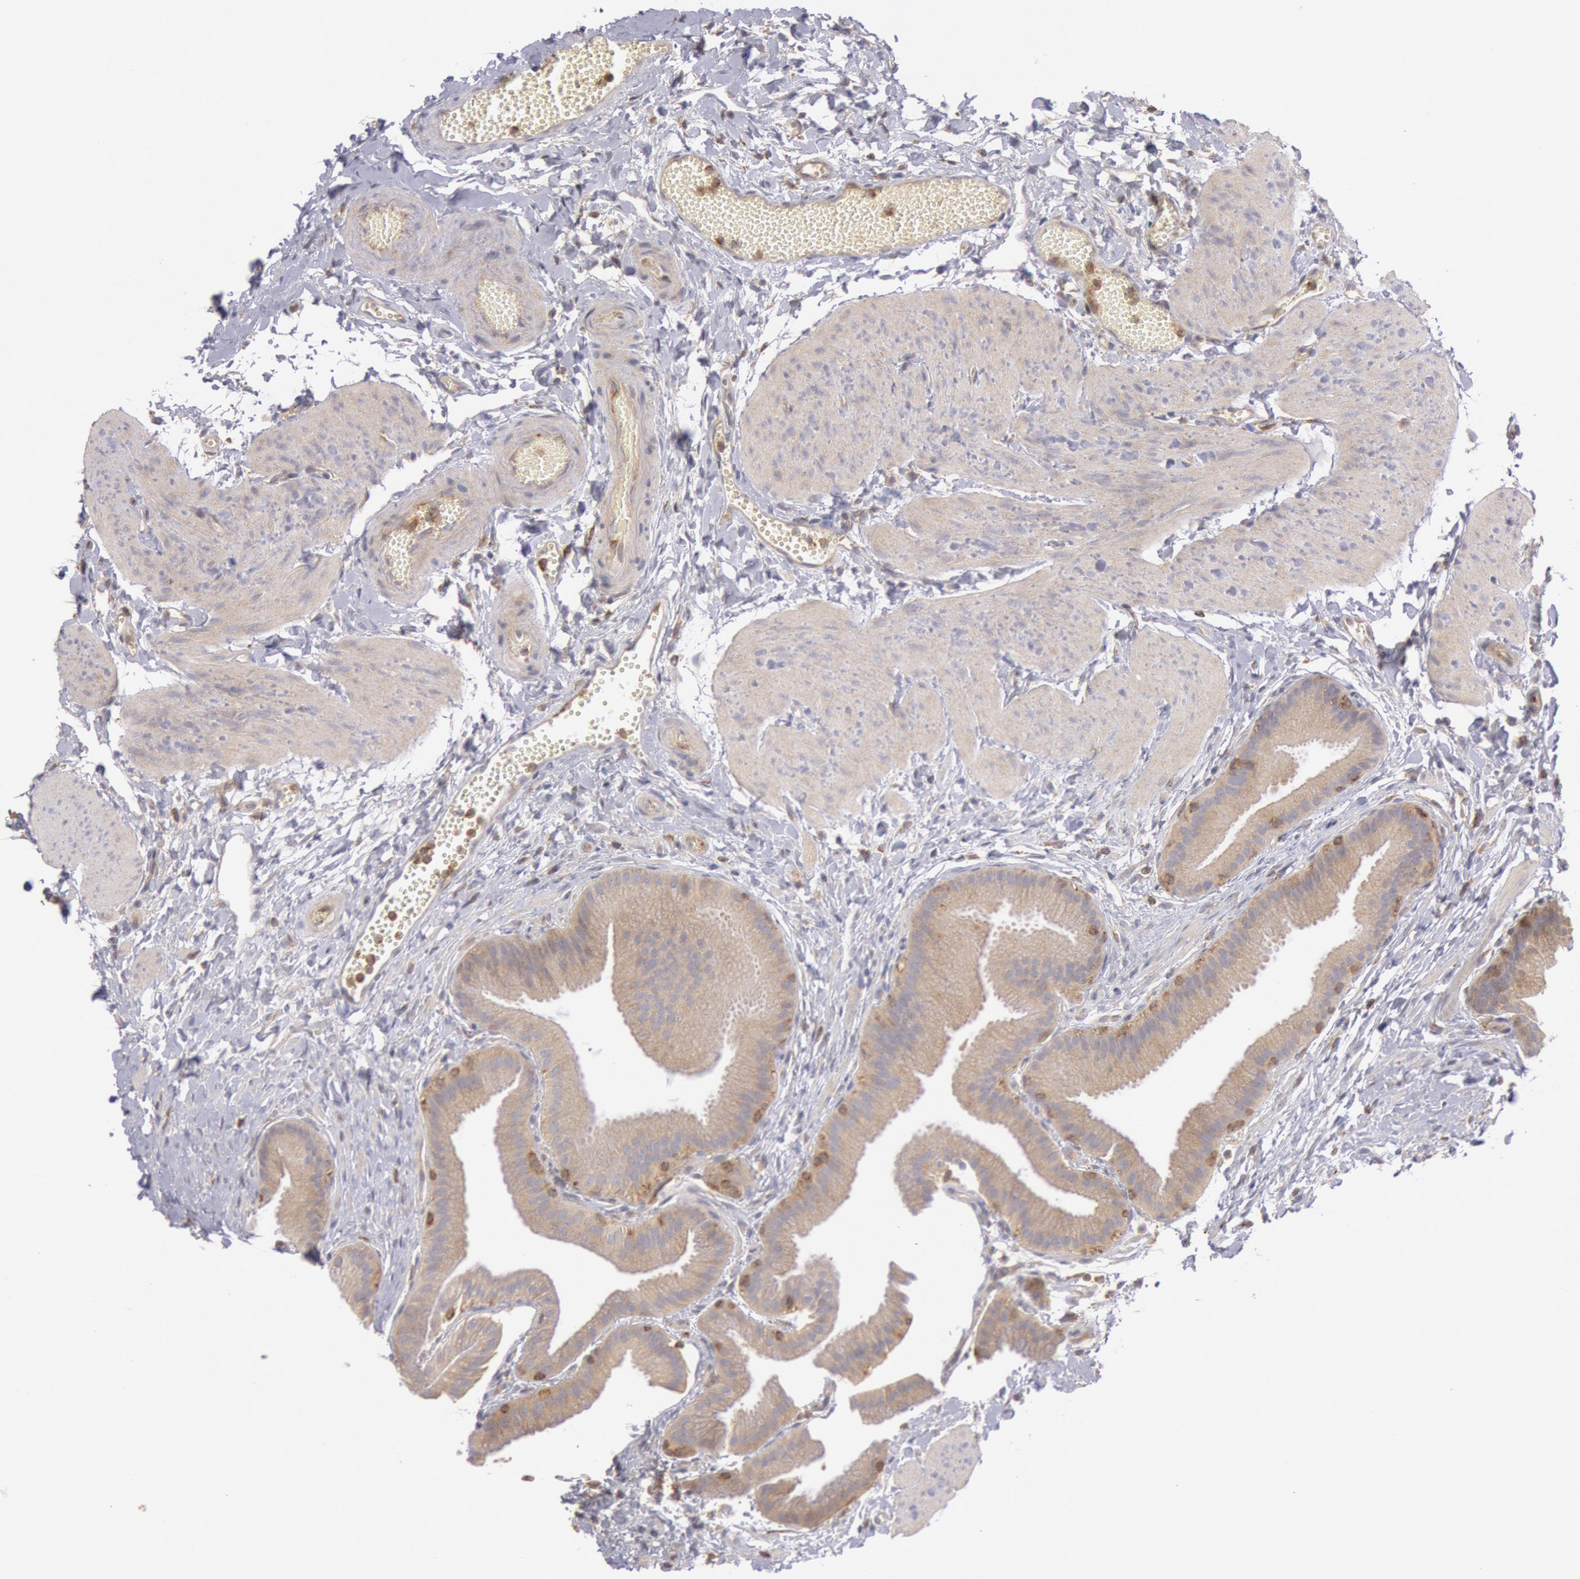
{"staining": {"intensity": "weak", "quantity": ">75%", "location": "cytoplasmic/membranous"}, "tissue": "gallbladder", "cell_type": "Glandular cells", "image_type": "normal", "snomed": [{"axis": "morphology", "description": "Normal tissue, NOS"}, {"axis": "topography", "description": "Gallbladder"}], "caption": "Immunohistochemical staining of normal human gallbladder displays weak cytoplasmic/membranous protein staining in approximately >75% of glandular cells.", "gene": "PIK3R1", "patient": {"sex": "female", "age": 63}}